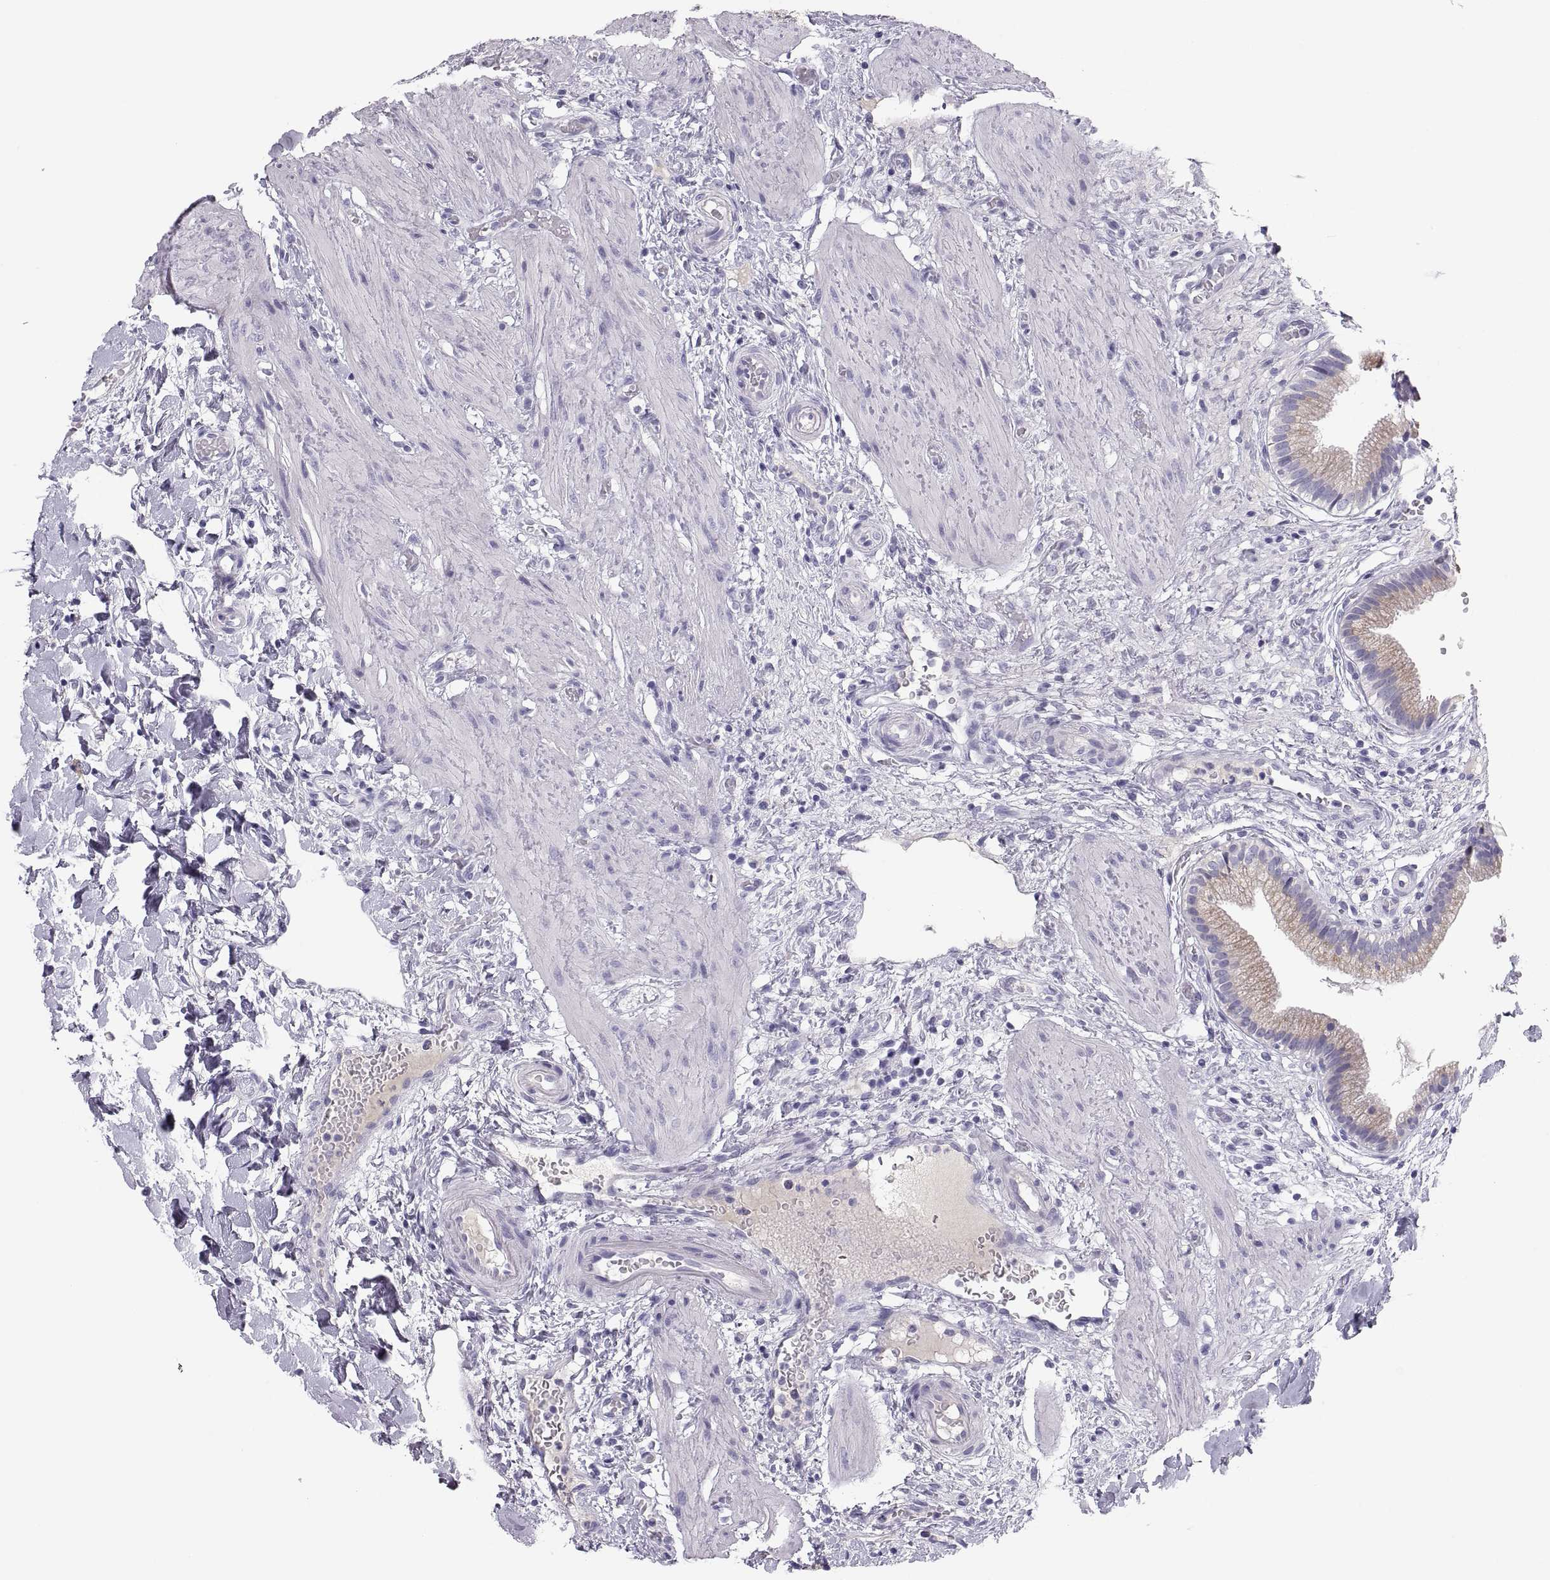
{"staining": {"intensity": "moderate", "quantity": ">75%", "location": "cytoplasmic/membranous"}, "tissue": "gallbladder", "cell_type": "Glandular cells", "image_type": "normal", "snomed": [{"axis": "morphology", "description": "Normal tissue, NOS"}, {"axis": "topography", "description": "Gallbladder"}], "caption": "A photomicrograph of human gallbladder stained for a protein displays moderate cytoplasmic/membranous brown staining in glandular cells.", "gene": "MAGEB2", "patient": {"sex": "female", "age": 24}}